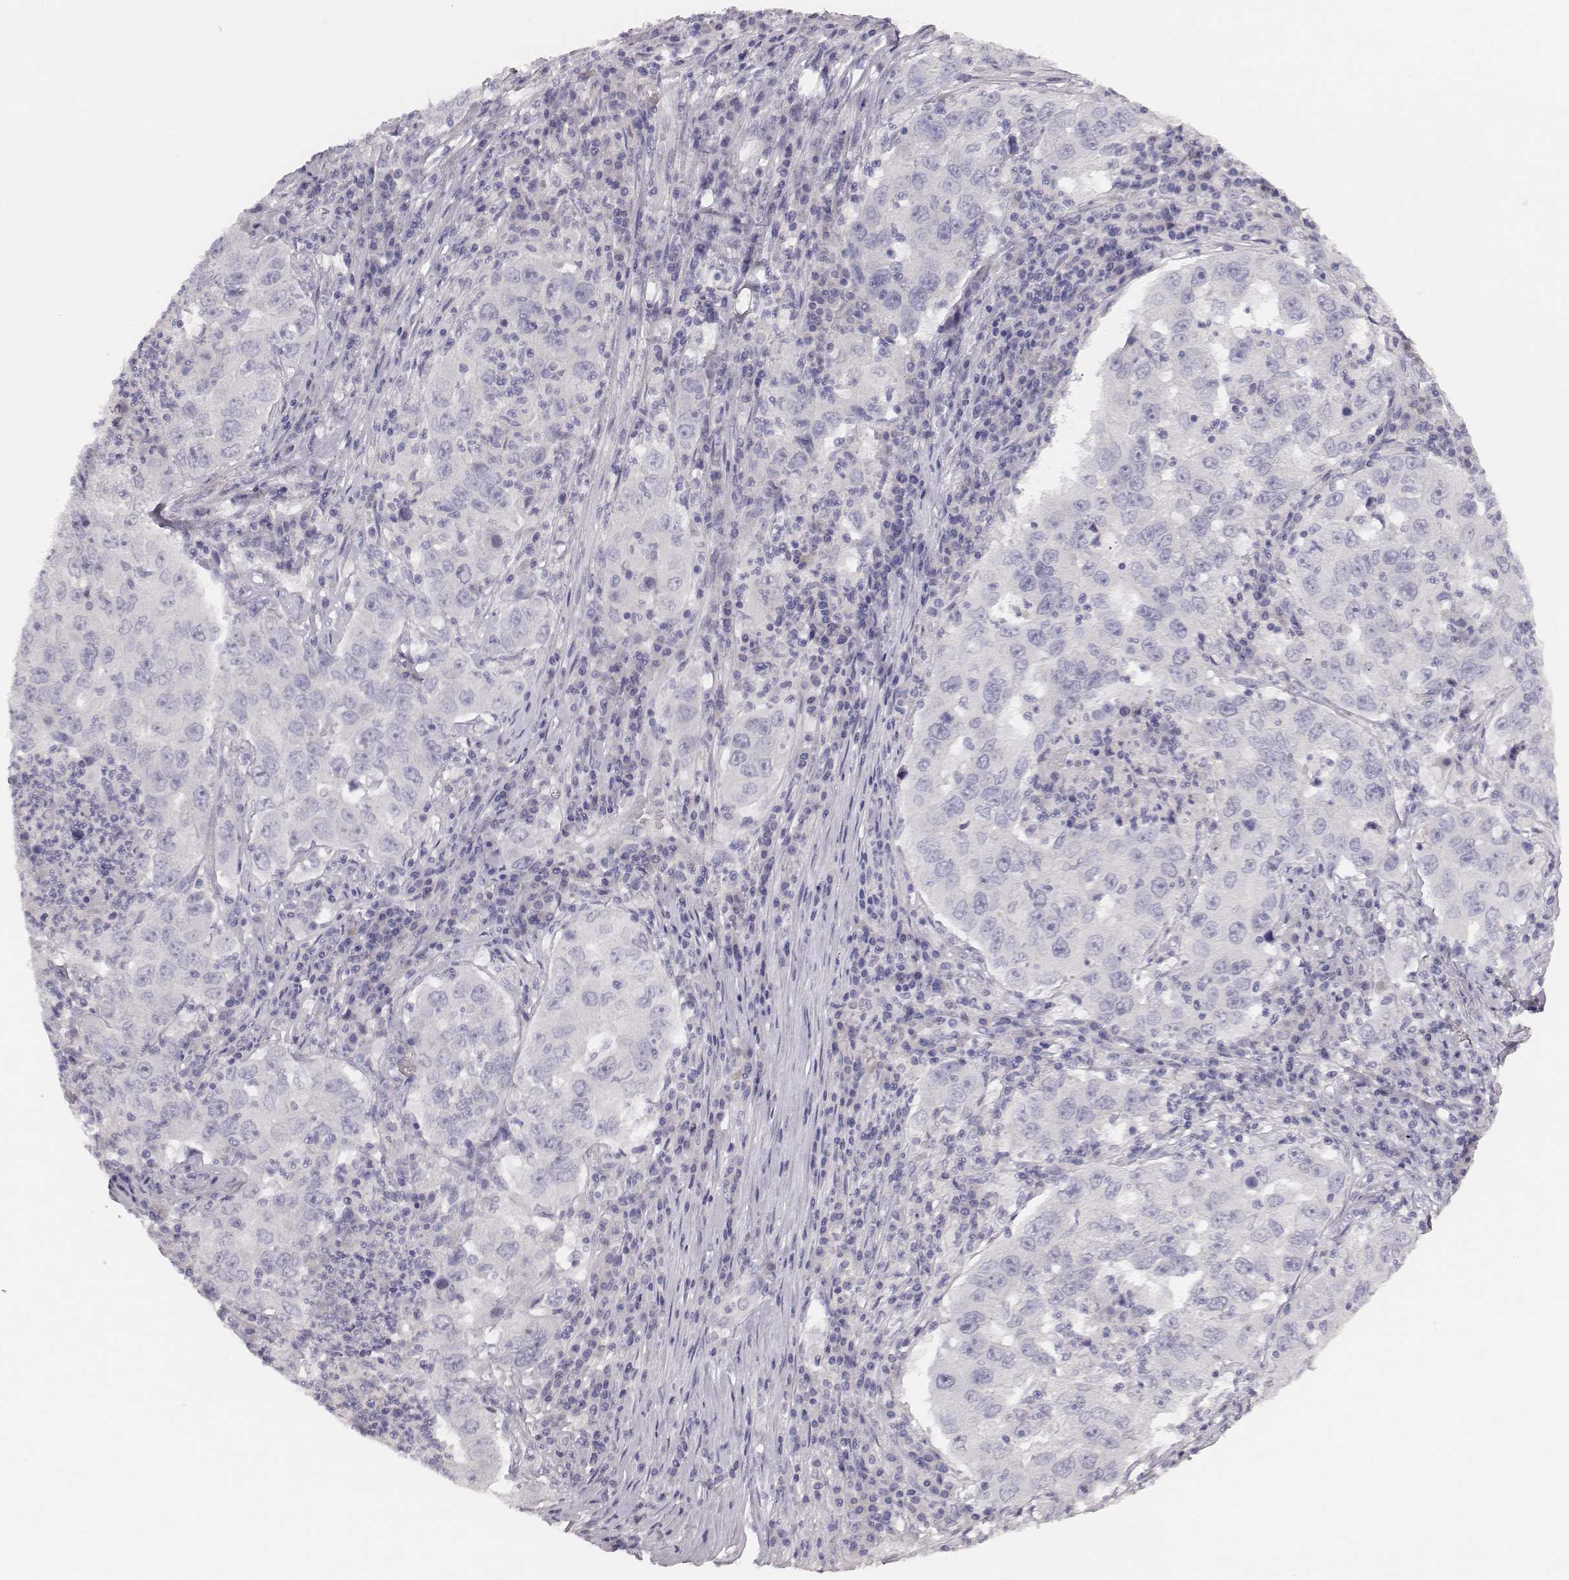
{"staining": {"intensity": "negative", "quantity": "none", "location": "none"}, "tissue": "lung cancer", "cell_type": "Tumor cells", "image_type": "cancer", "snomed": [{"axis": "morphology", "description": "Adenocarcinoma, NOS"}, {"axis": "topography", "description": "Lung"}], "caption": "Lung cancer was stained to show a protein in brown. There is no significant staining in tumor cells.", "gene": "MYH6", "patient": {"sex": "male", "age": 73}}